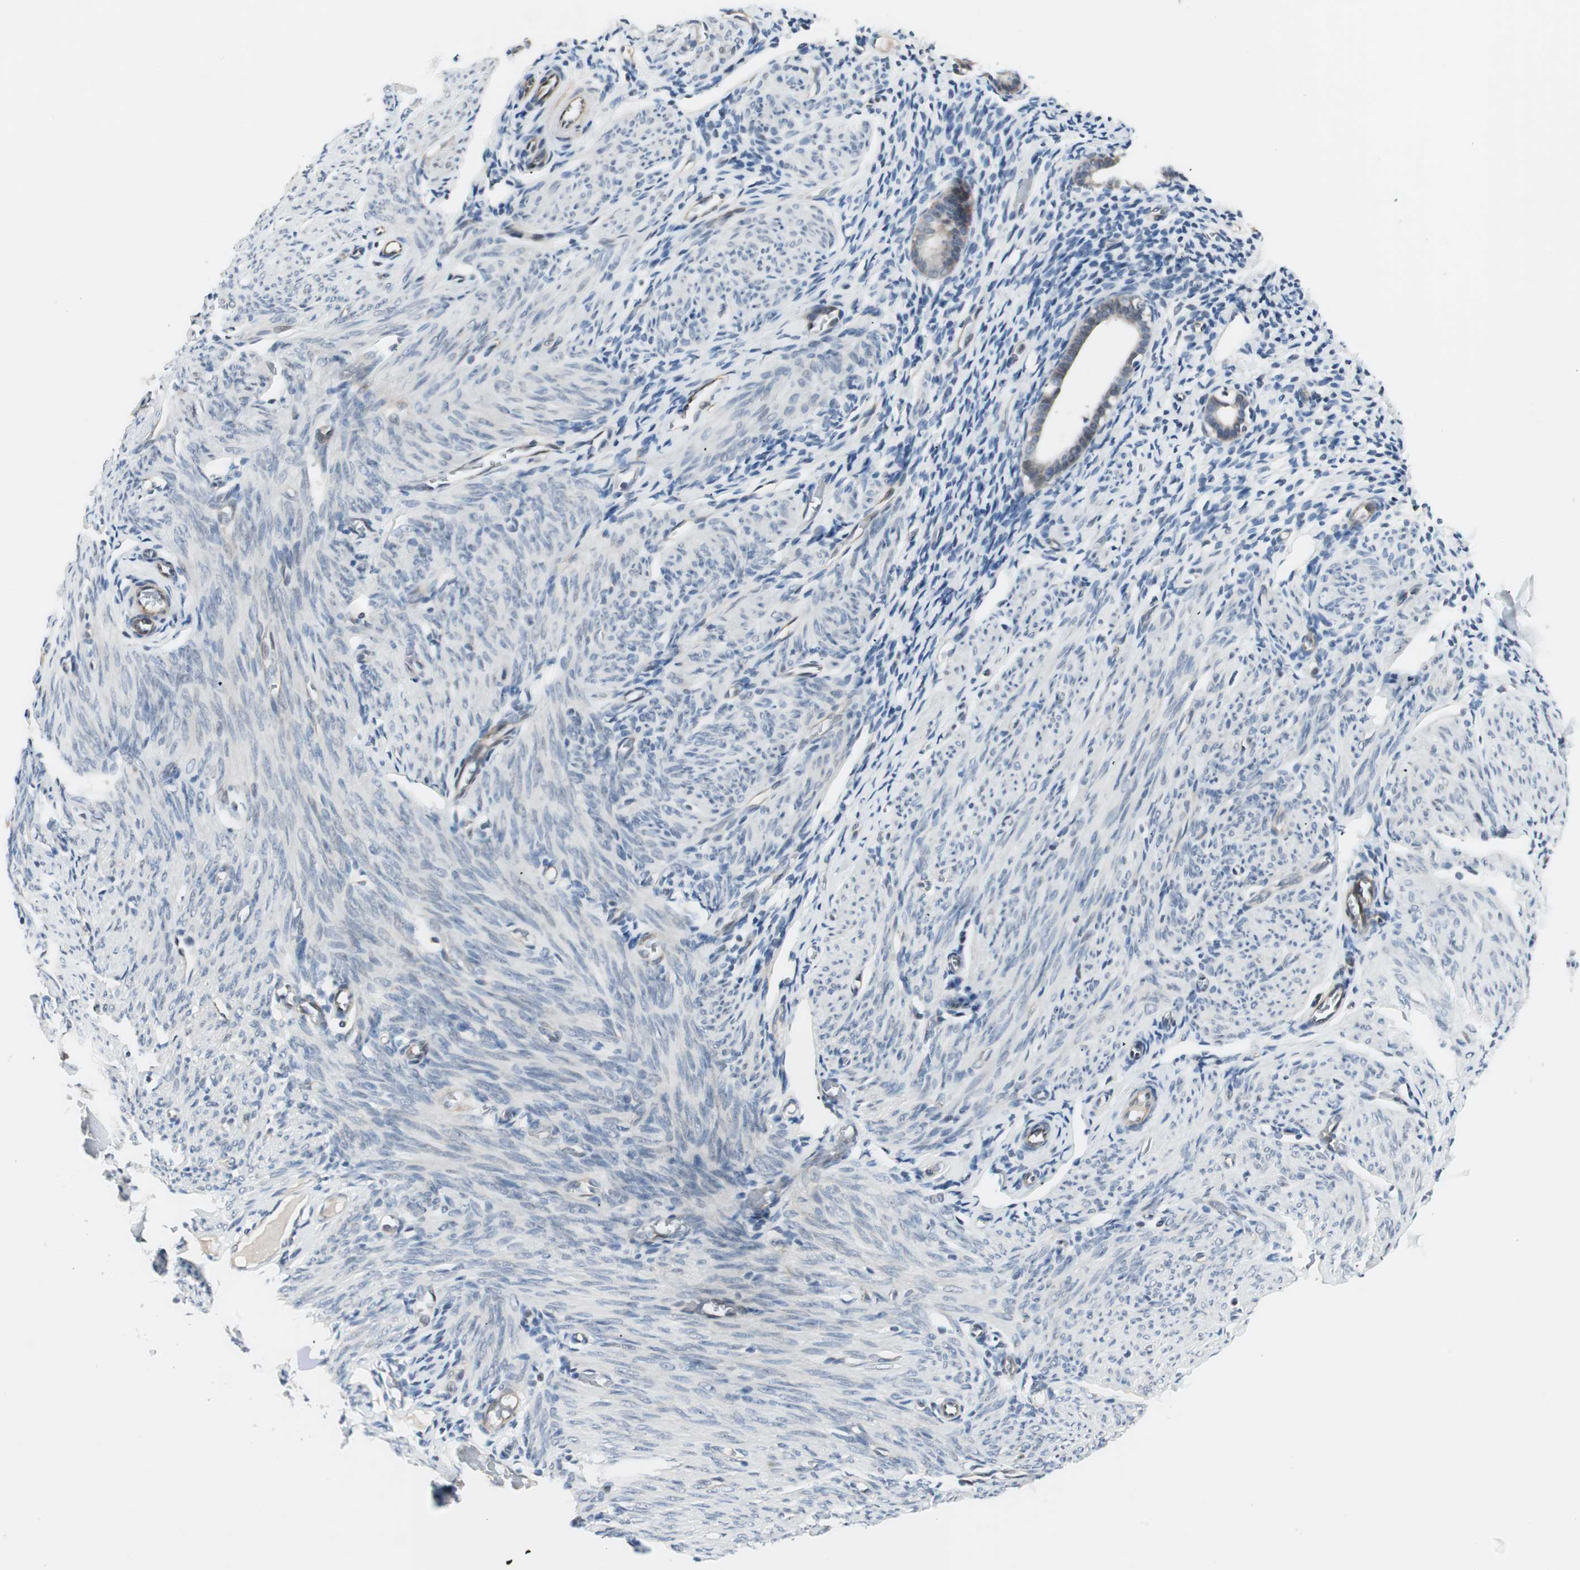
{"staining": {"intensity": "negative", "quantity": "none", "location": "none"}, "tissue": "endometrium", "cell_type": "Cells in endometrial stroma", "image_type": "normal", "snomed": [{"axis": "morphology", "description": "Normal tissue, NOS"}, {"axis": "topography", "description": "Endometrium"}], "caption": "Immunohistochemistry of unremarkable endometrium shows no staining in cells in endometrial stroma.", "gene": "ITGB4", "patient": {"sex": "female", "age": 61}}